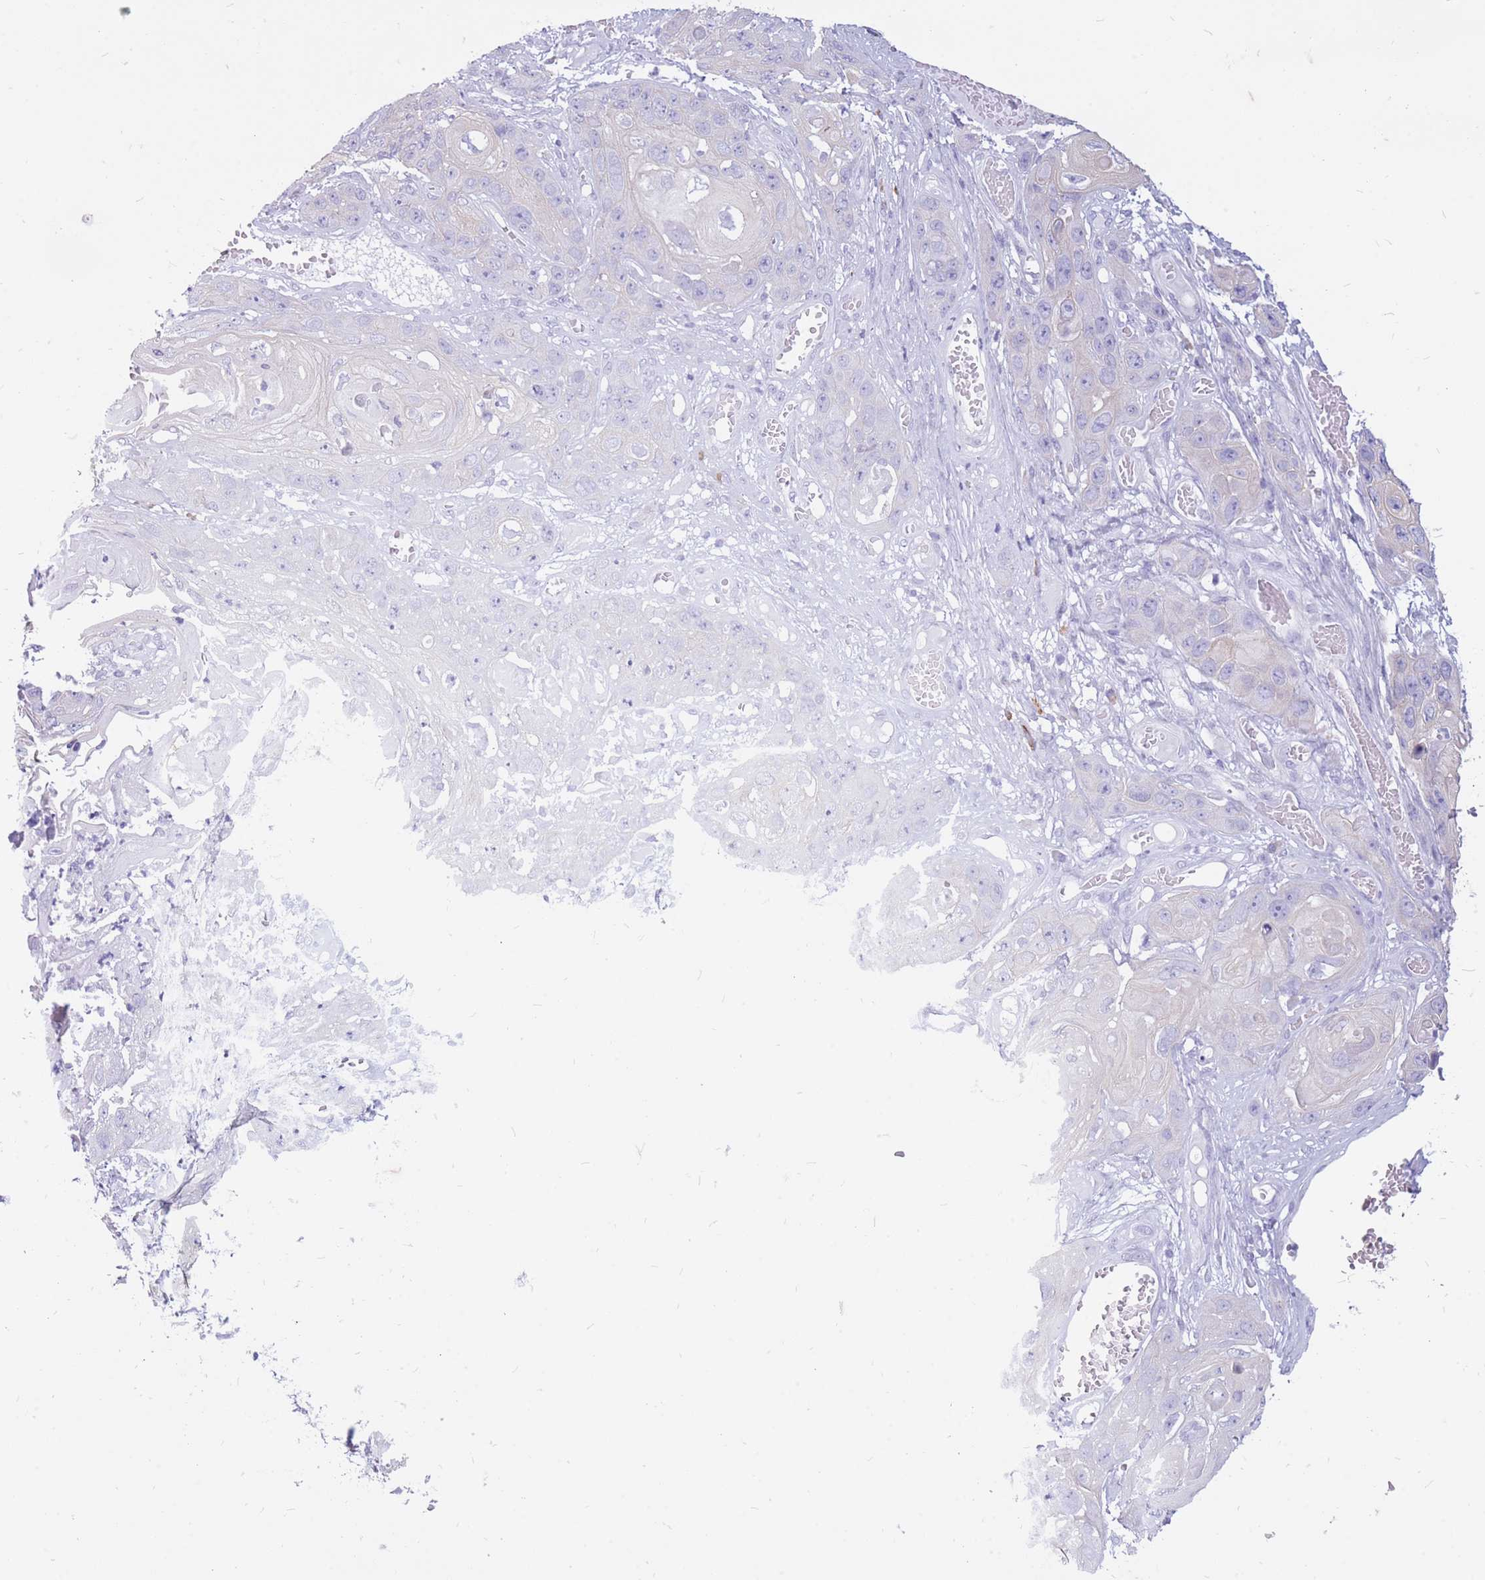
{"staining": {"intensity": "negative", "quantity": "none", "location": "none"}, "tissue": "skin cancer", "cell_type": "Tumor cells", "image_type": "cancer", "snomed": [{"axis": "morphology", "description": "Squamous cell carcinoma, NOS"}, {"axis": "topography", "description": "Skin"}], "caption": "The micrograph reveals no staining of tumor cells in skin cancer. (Stains: DAB immunohistochemistry with hematoxylin counter stain, Microscopy: brightfield microscopy at high magnification).", "gene": "ZFP37", "patient": {"sex": "male", "age": 55}}